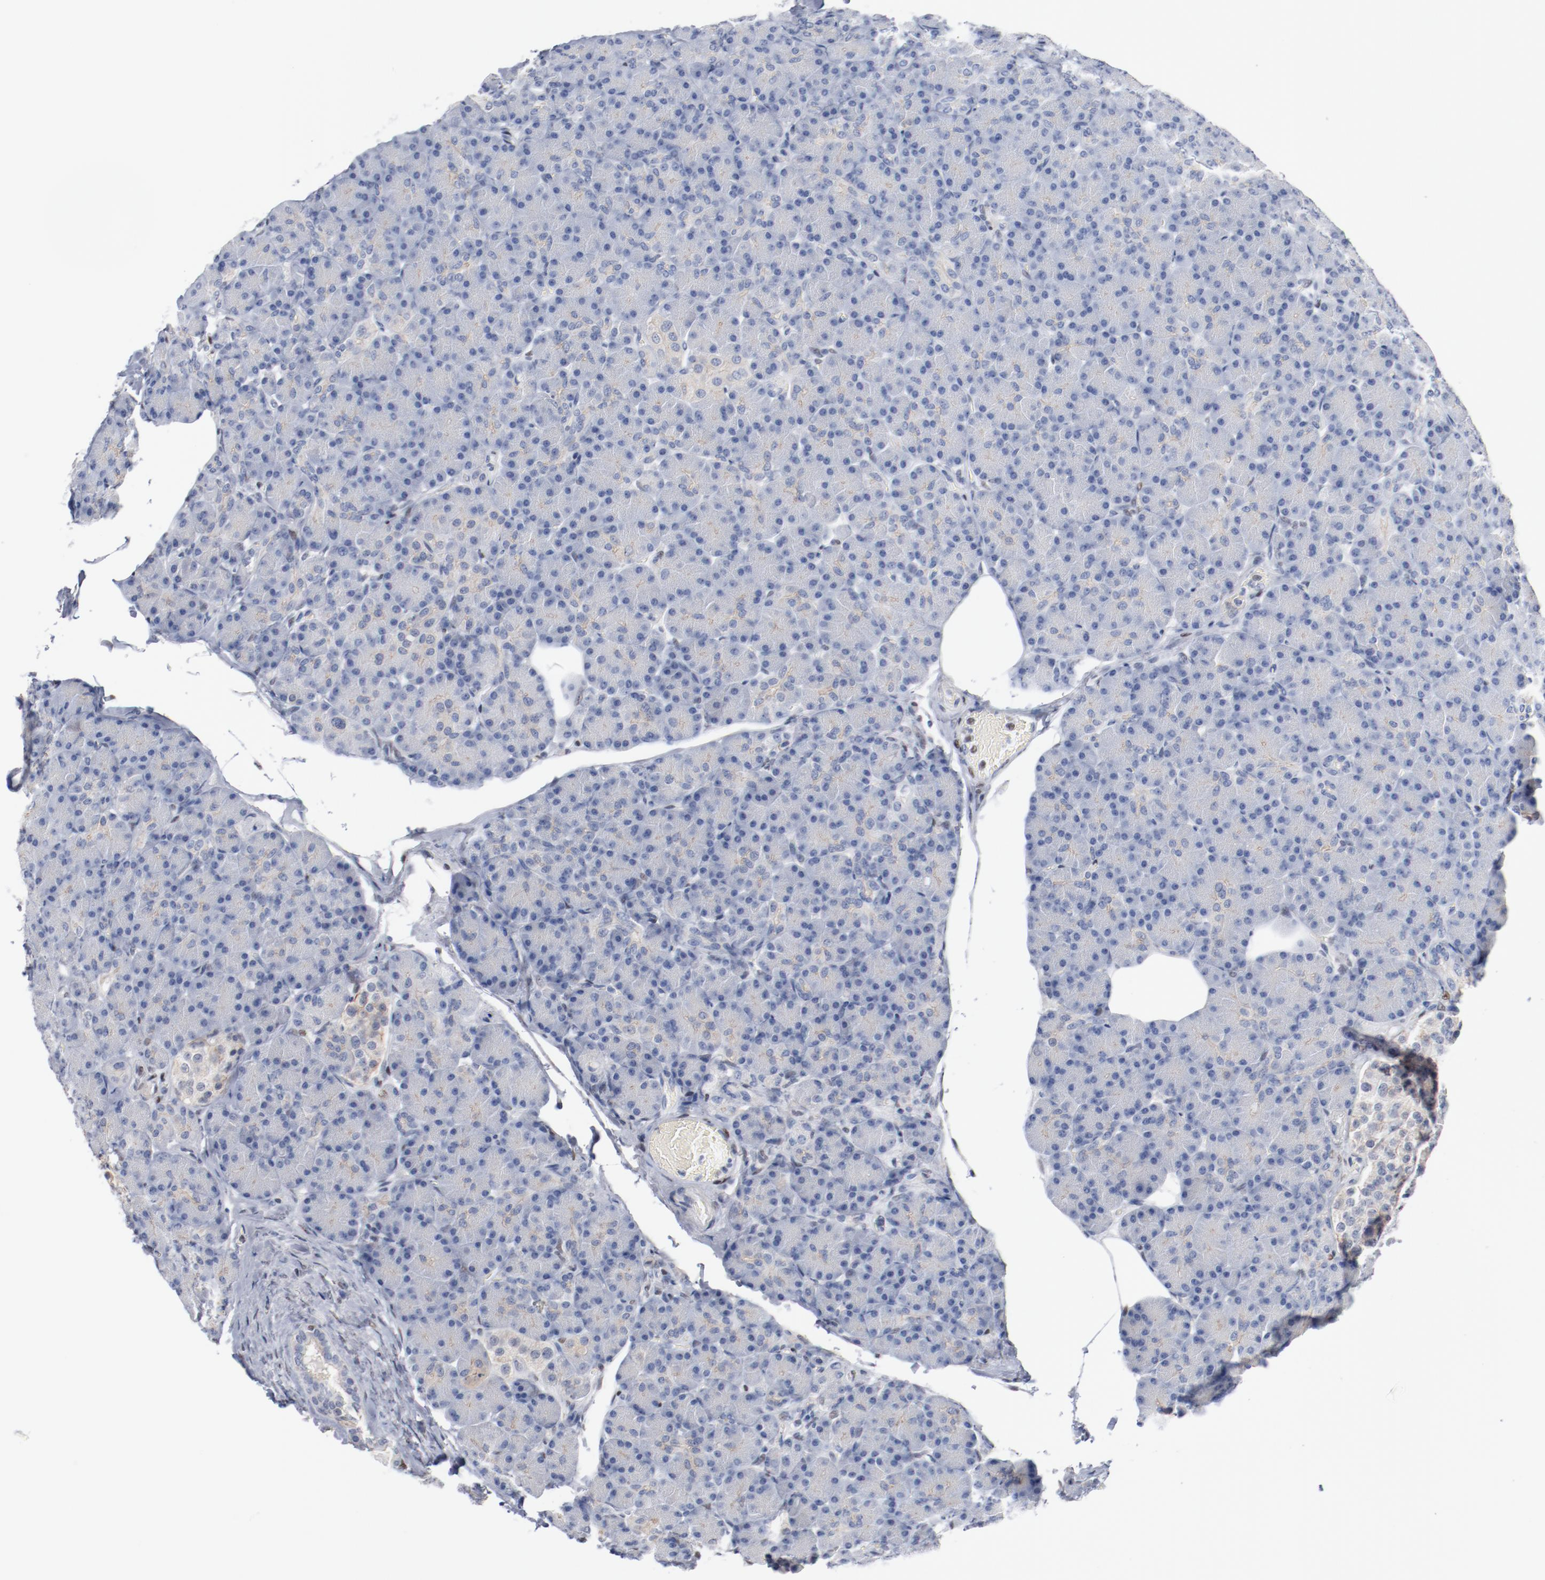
{"staining": {"intensity": "negative", "quantity": "none", "location": "none"}, "tissue": "pancreas", "cell_type": "Exocrine glandular cells", "image_type": "normal", "snomed": [{"axis": "morphology", "description": "Normal tissue, NOS"}, {"axis": "topography", "description": "Pancreas"}], "caption": "This is an immunohistochemistry histopathology image of benign pancreas. There is no expression in exocrine glandular cells.", "gene": "ZEB2", "patient": {"sex": "female", "age": 43}}